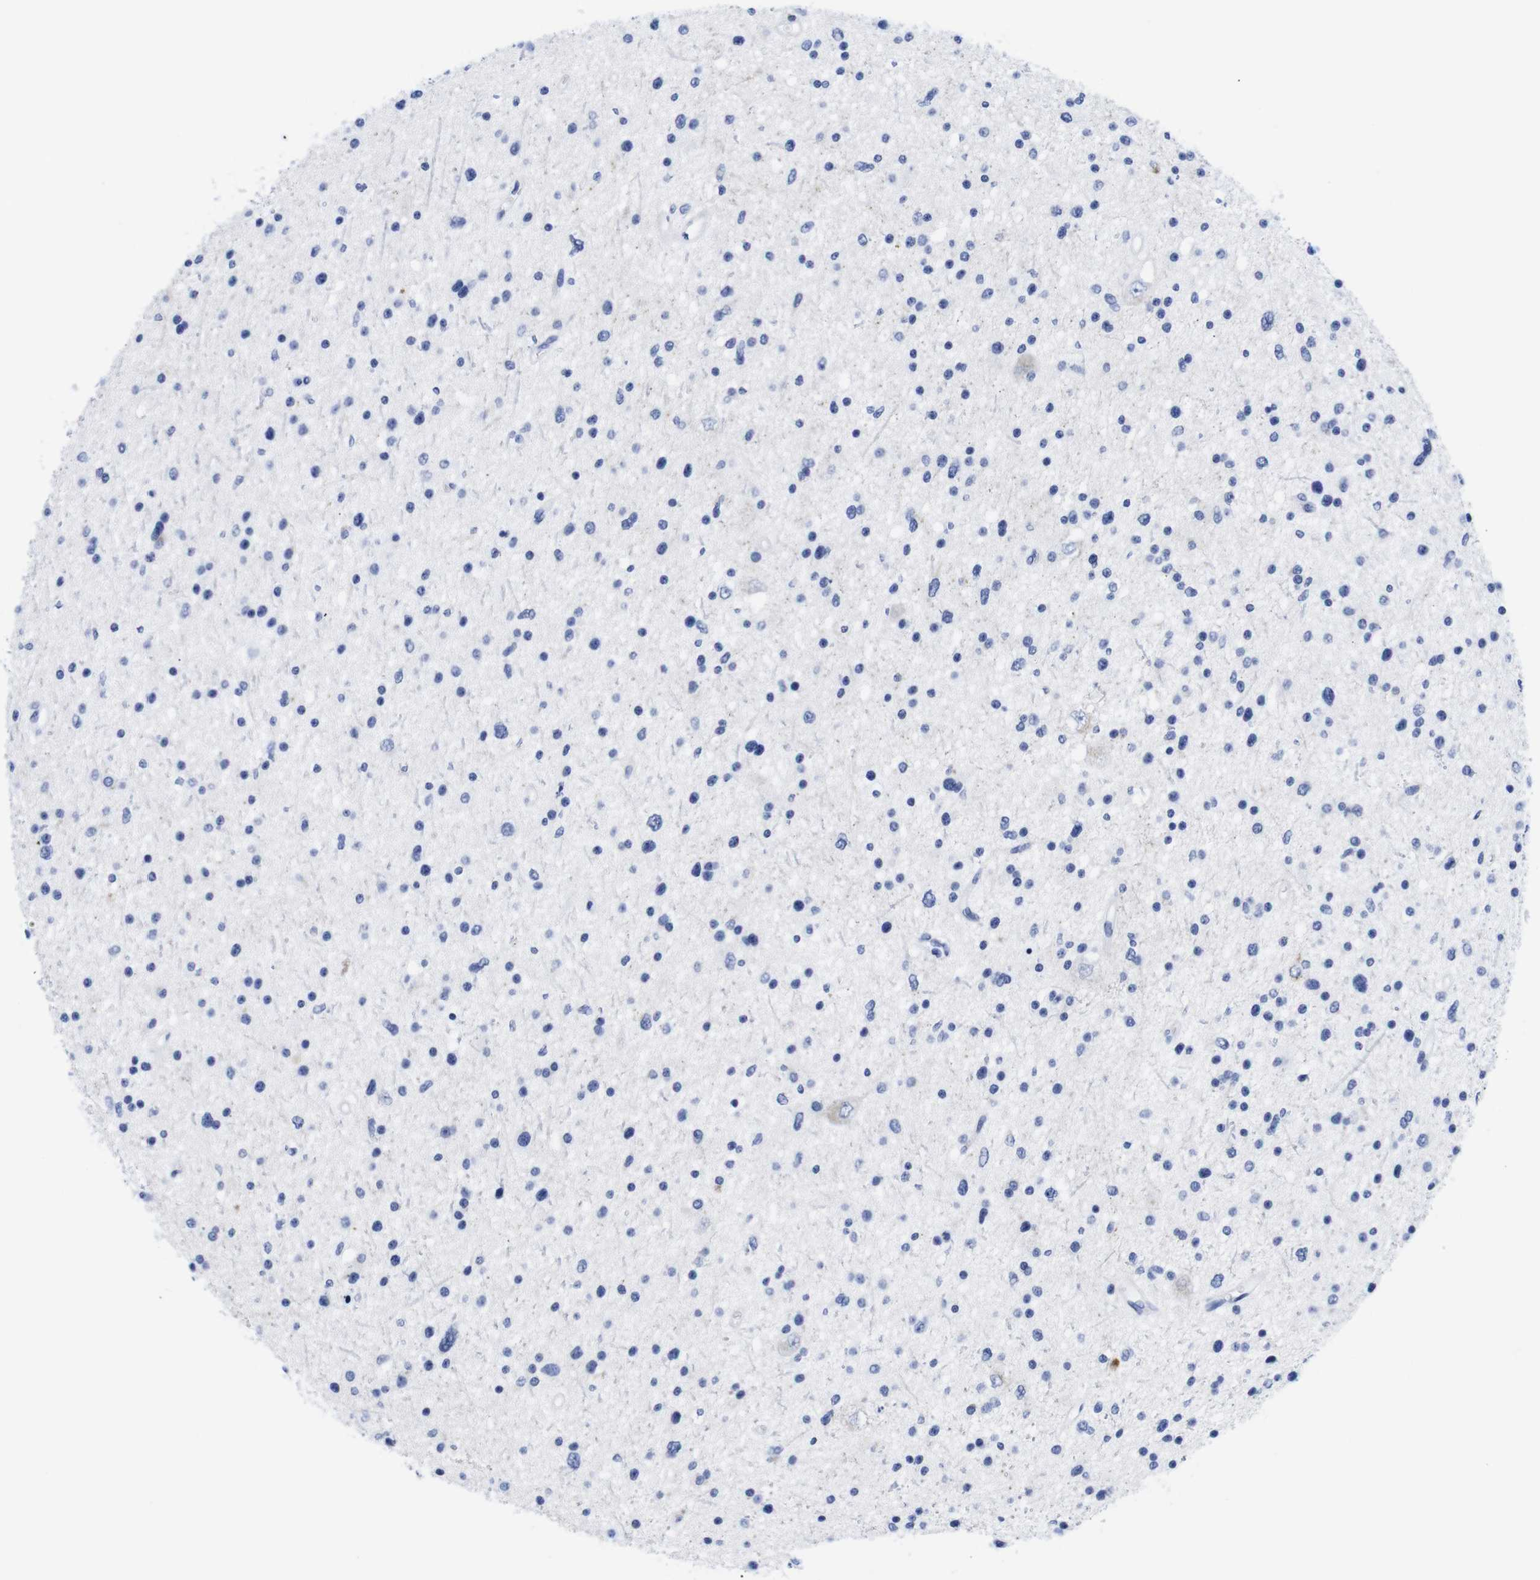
{"staining": {"intensity": "negative", "quantity": "none", "location": "none"}, "tissue": "glioma", "cell_type": "Tumor cells", "image_type": "cancer", "snomed": [{"axis": "morphology", "description": "Glioma, malignant, Low grade"}, {"axis": "topography", "description": "Brain"}], "caption": "High power microscopy micrograph of an immunohistochemistry (IHC) micrograph of glioma, revealing no significant staining in tumor cells.", "gene": "LRRC55", "patient": {"sex": "female", "age": 37}}